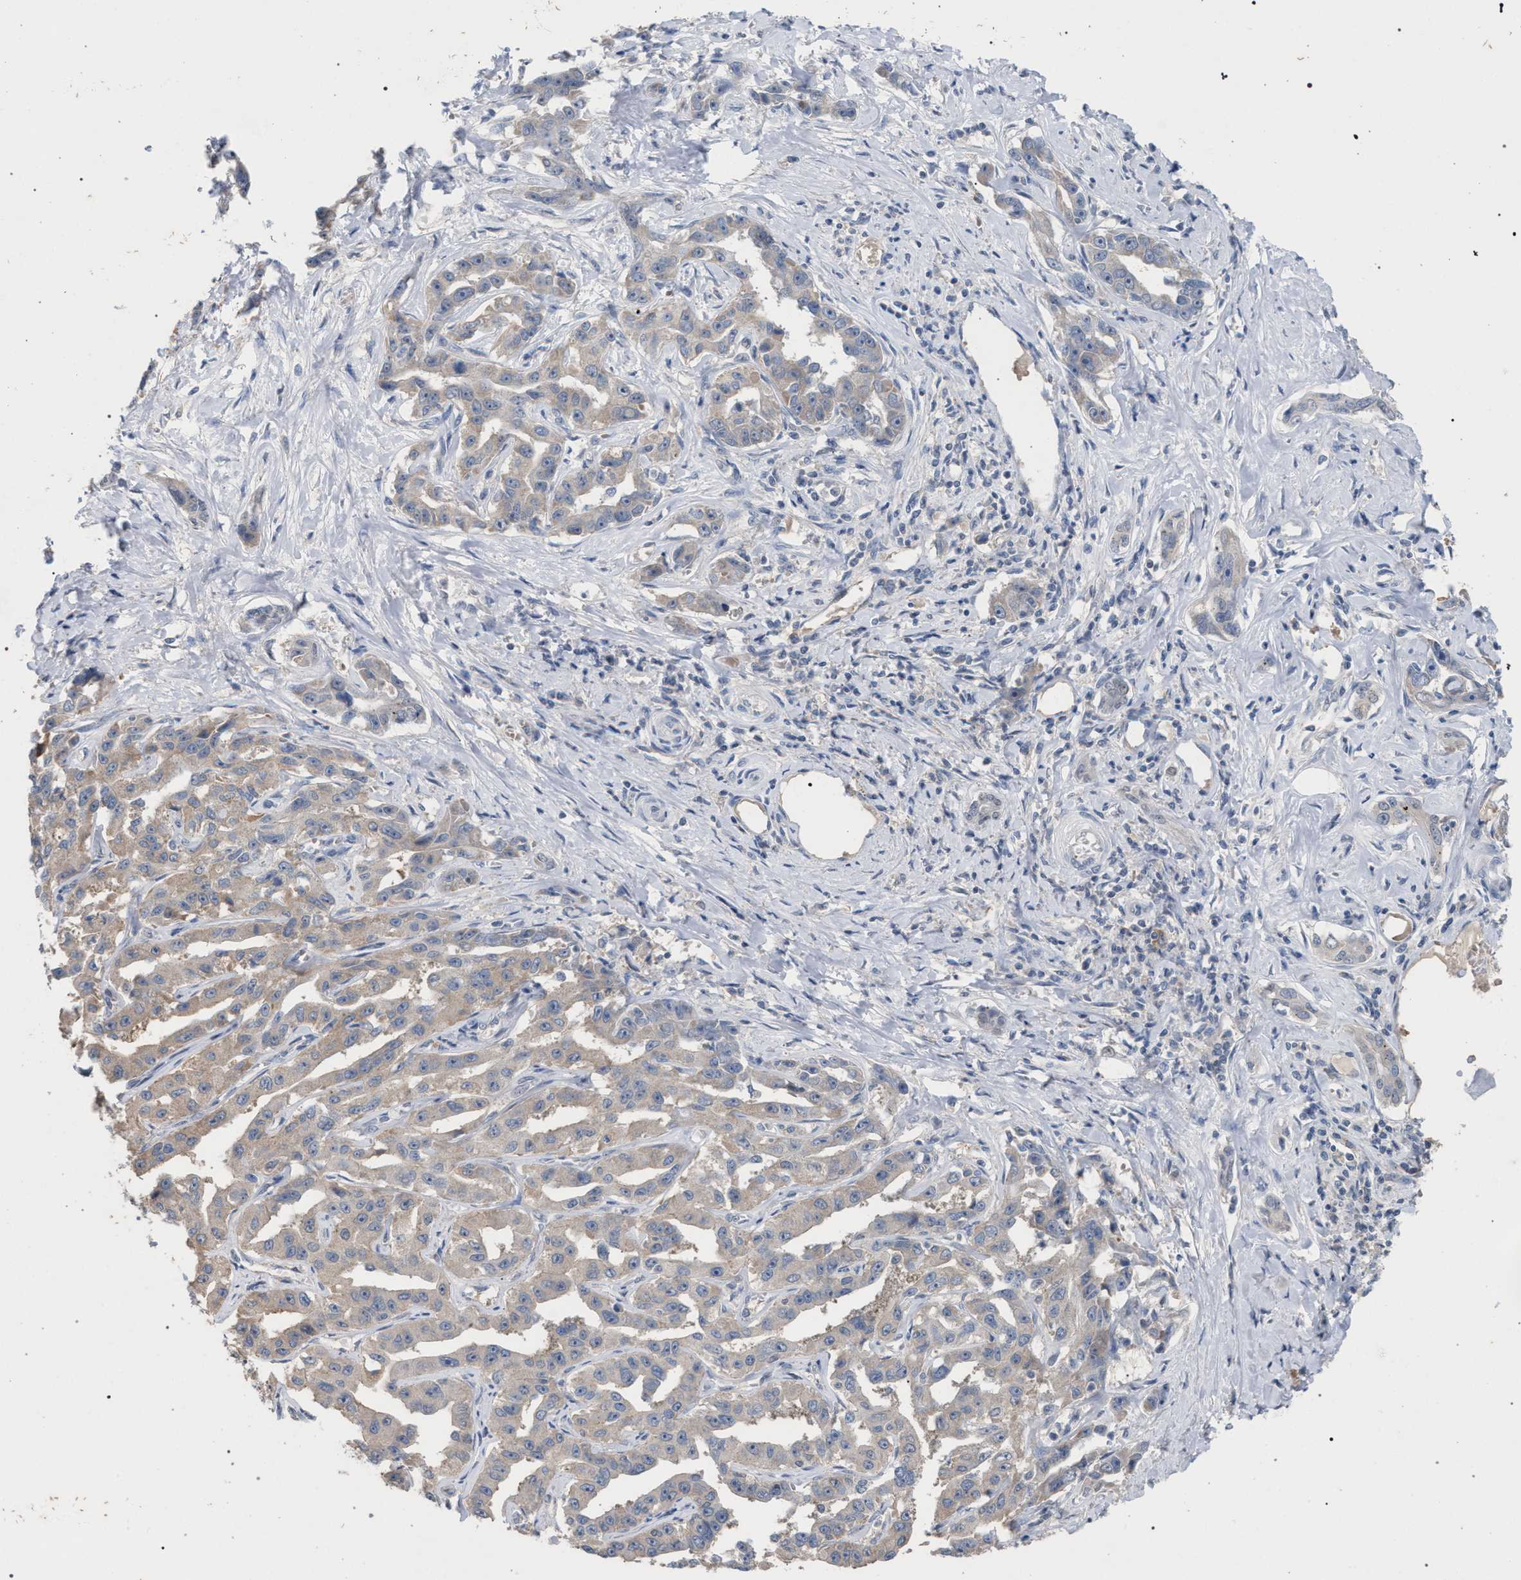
{"staining": {"intensity": "weak", "quantity": "<25%", "location": "cytoplasmic/membranous"}, "tissue": "liver cancer", "cell_type": "Tumor cells", "image_type": "cancer", "snomed": [{"axis": "morphology", "description": "Cholangiocarcinoma"}, {"axis": "topography", "description": "Liver"}], "caption": "Cholangiocarcinoma (liver) stained for a protein using immunohistochemistry (IHC) reveals no staining tumor cells.", "gene": "TECPR1", "patient": {"sex": "male", "age": 59}}